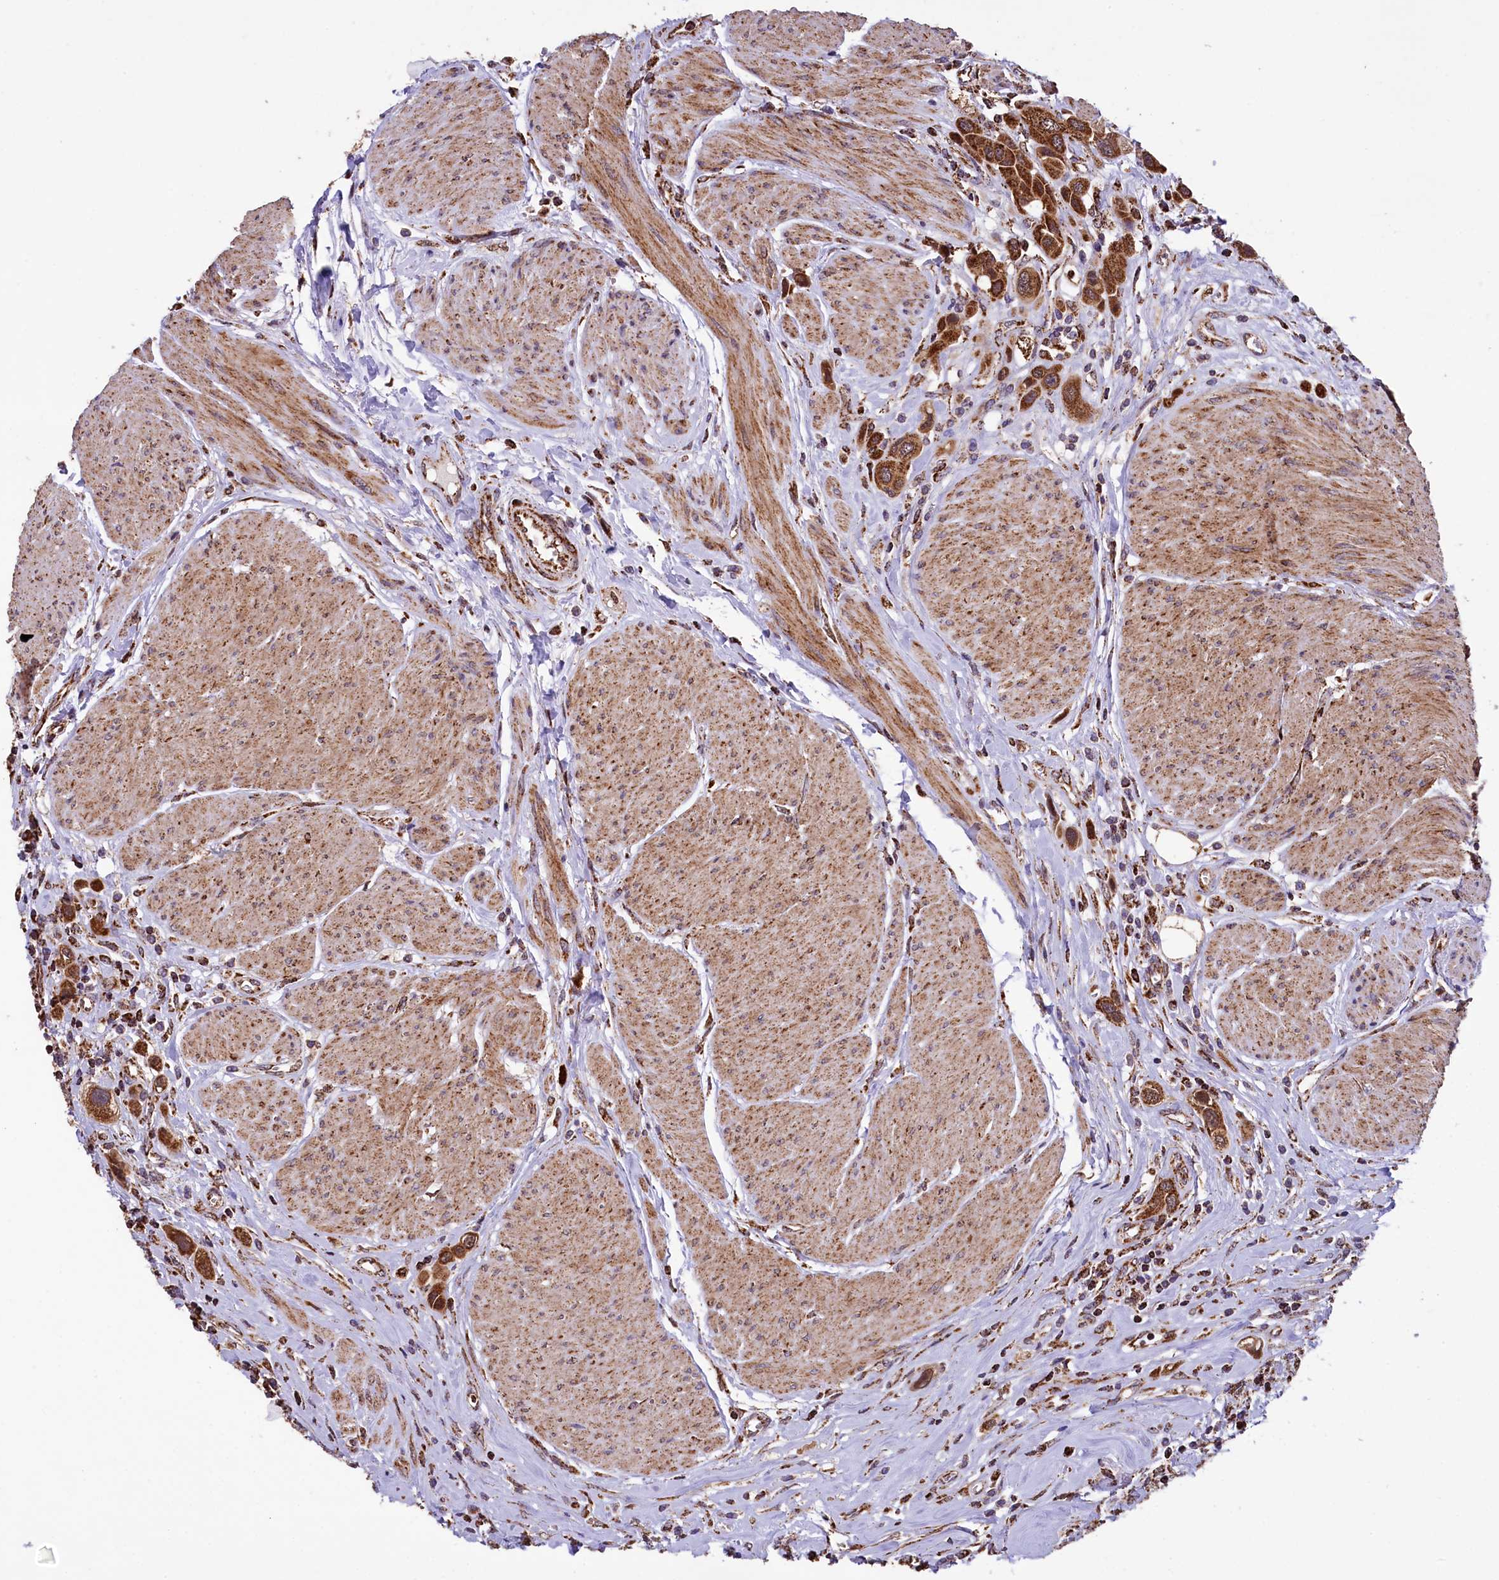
{"staining": {"intensity": "strong", "quantity": ">75%", "location": "cytoplasmic/membranous"}, "tissue": "urothelial cancer", "cell_type": "Tumor cells", "image_type": "cancer", "snomed": [{"axis": "morphology", "description": "Urothelial carcinoma, High grade"}, {"axis": "topography", "description": "Urinary bladder"}], "caption": "Immunohistochemistry (DAB) staining of human high-grade urothelial carcinoma displays strong cytoplasmic/membranous protein positivity in approximately >75% of tumor cells.", "gene": "KLC2", "patient": {"sex": "male", "age": 50}}